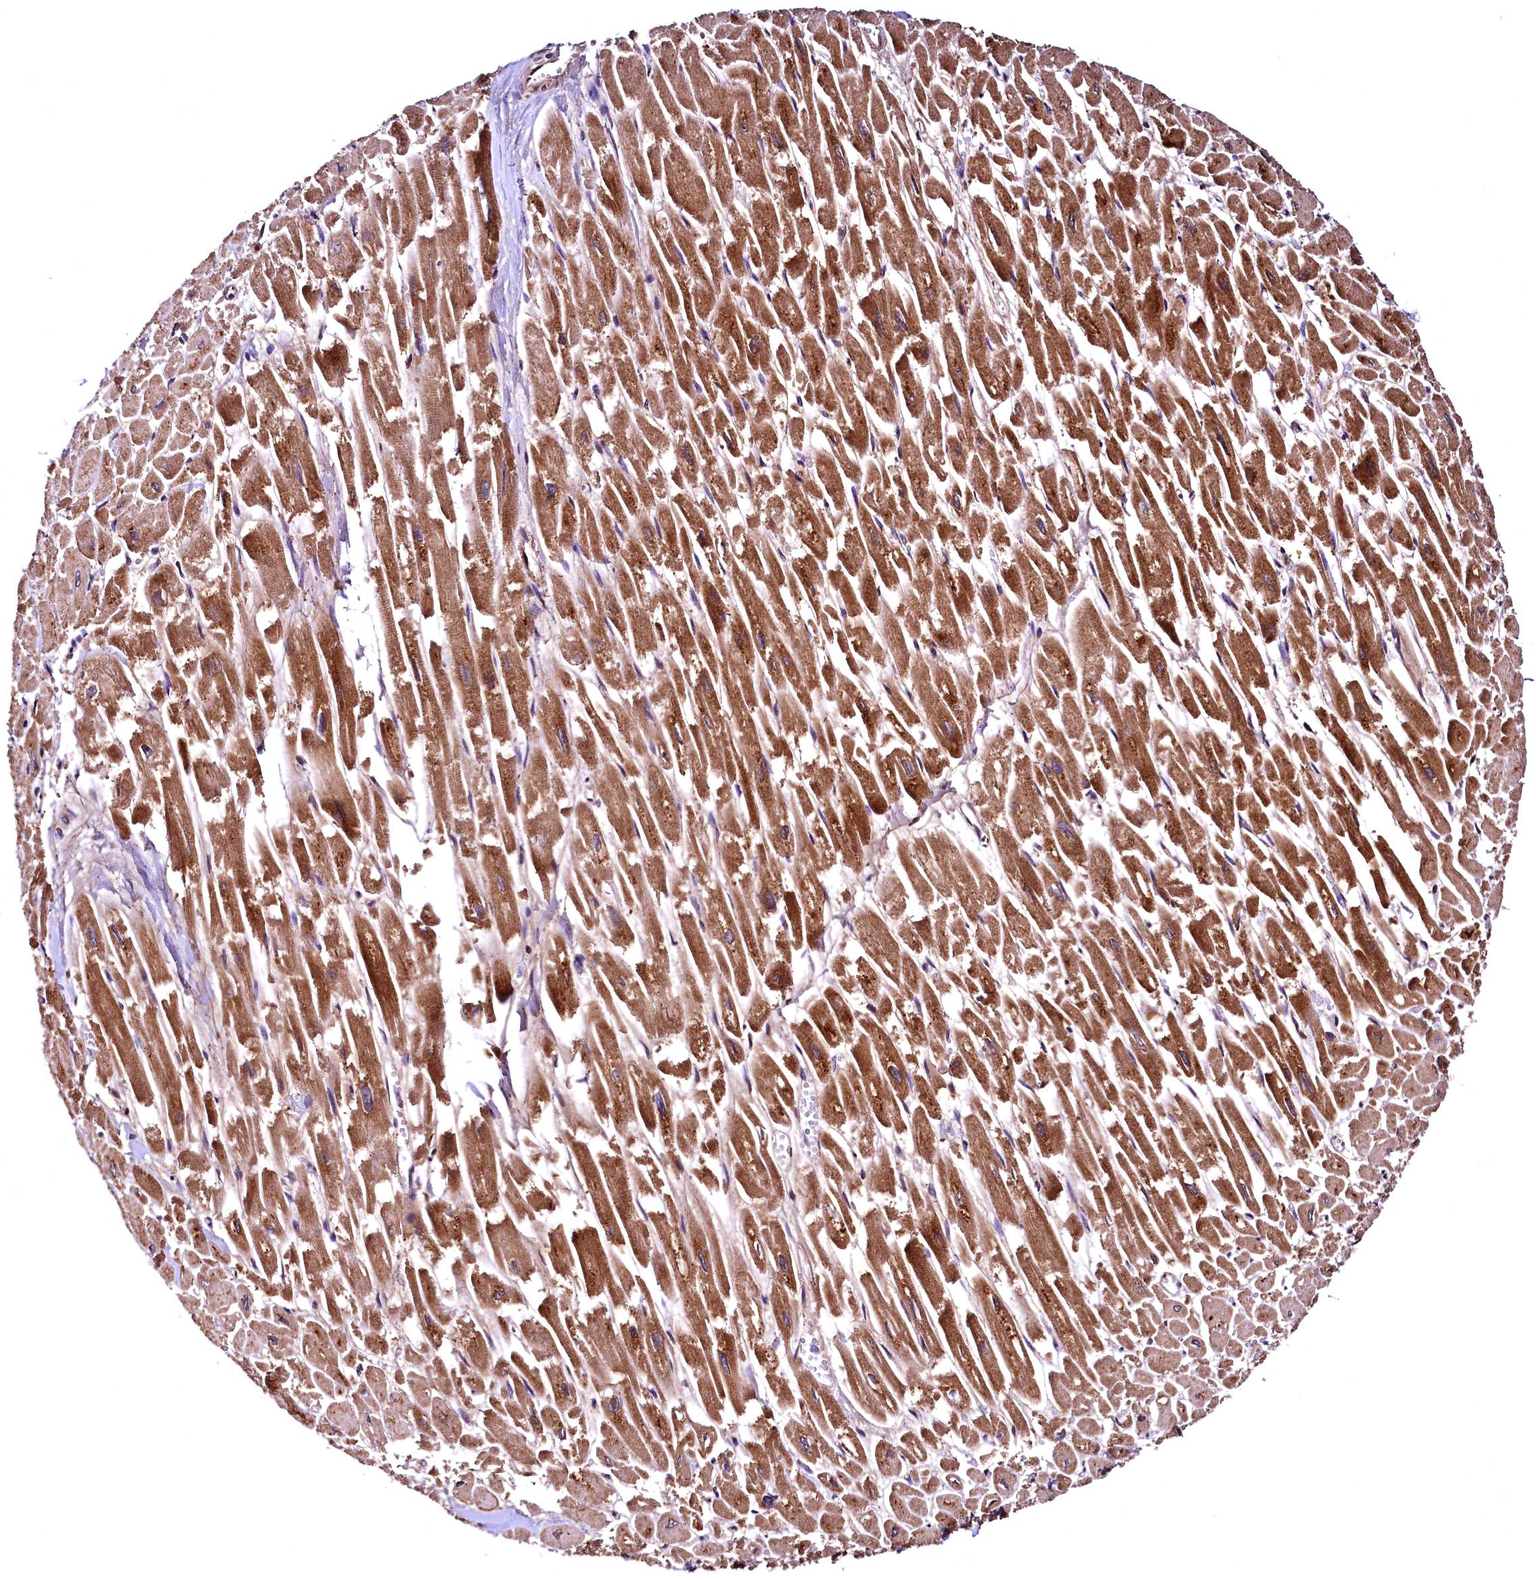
{"staining": {"intensity": "strong", "quantity": ">75%", "location": "cytoplasmic/membranous"}, "tissue": "heart muscle", "cell_type": "Cardiomyocytes", "image_type": "normal", "snomed": [{"axis": "morphology", "description": "Normal tissue, NOS"}, {"axis": "topography", "description": "Heart"}], "caption": "A micrograph showing strong cytoplasmic/membranous staining in approximately >75% of cardiomyocytes in benign heart muscle, as visualized by brown immunohistochemical staining.", "gene": "LRSAM1", "patient": {"sex": "male", "age": 54}}